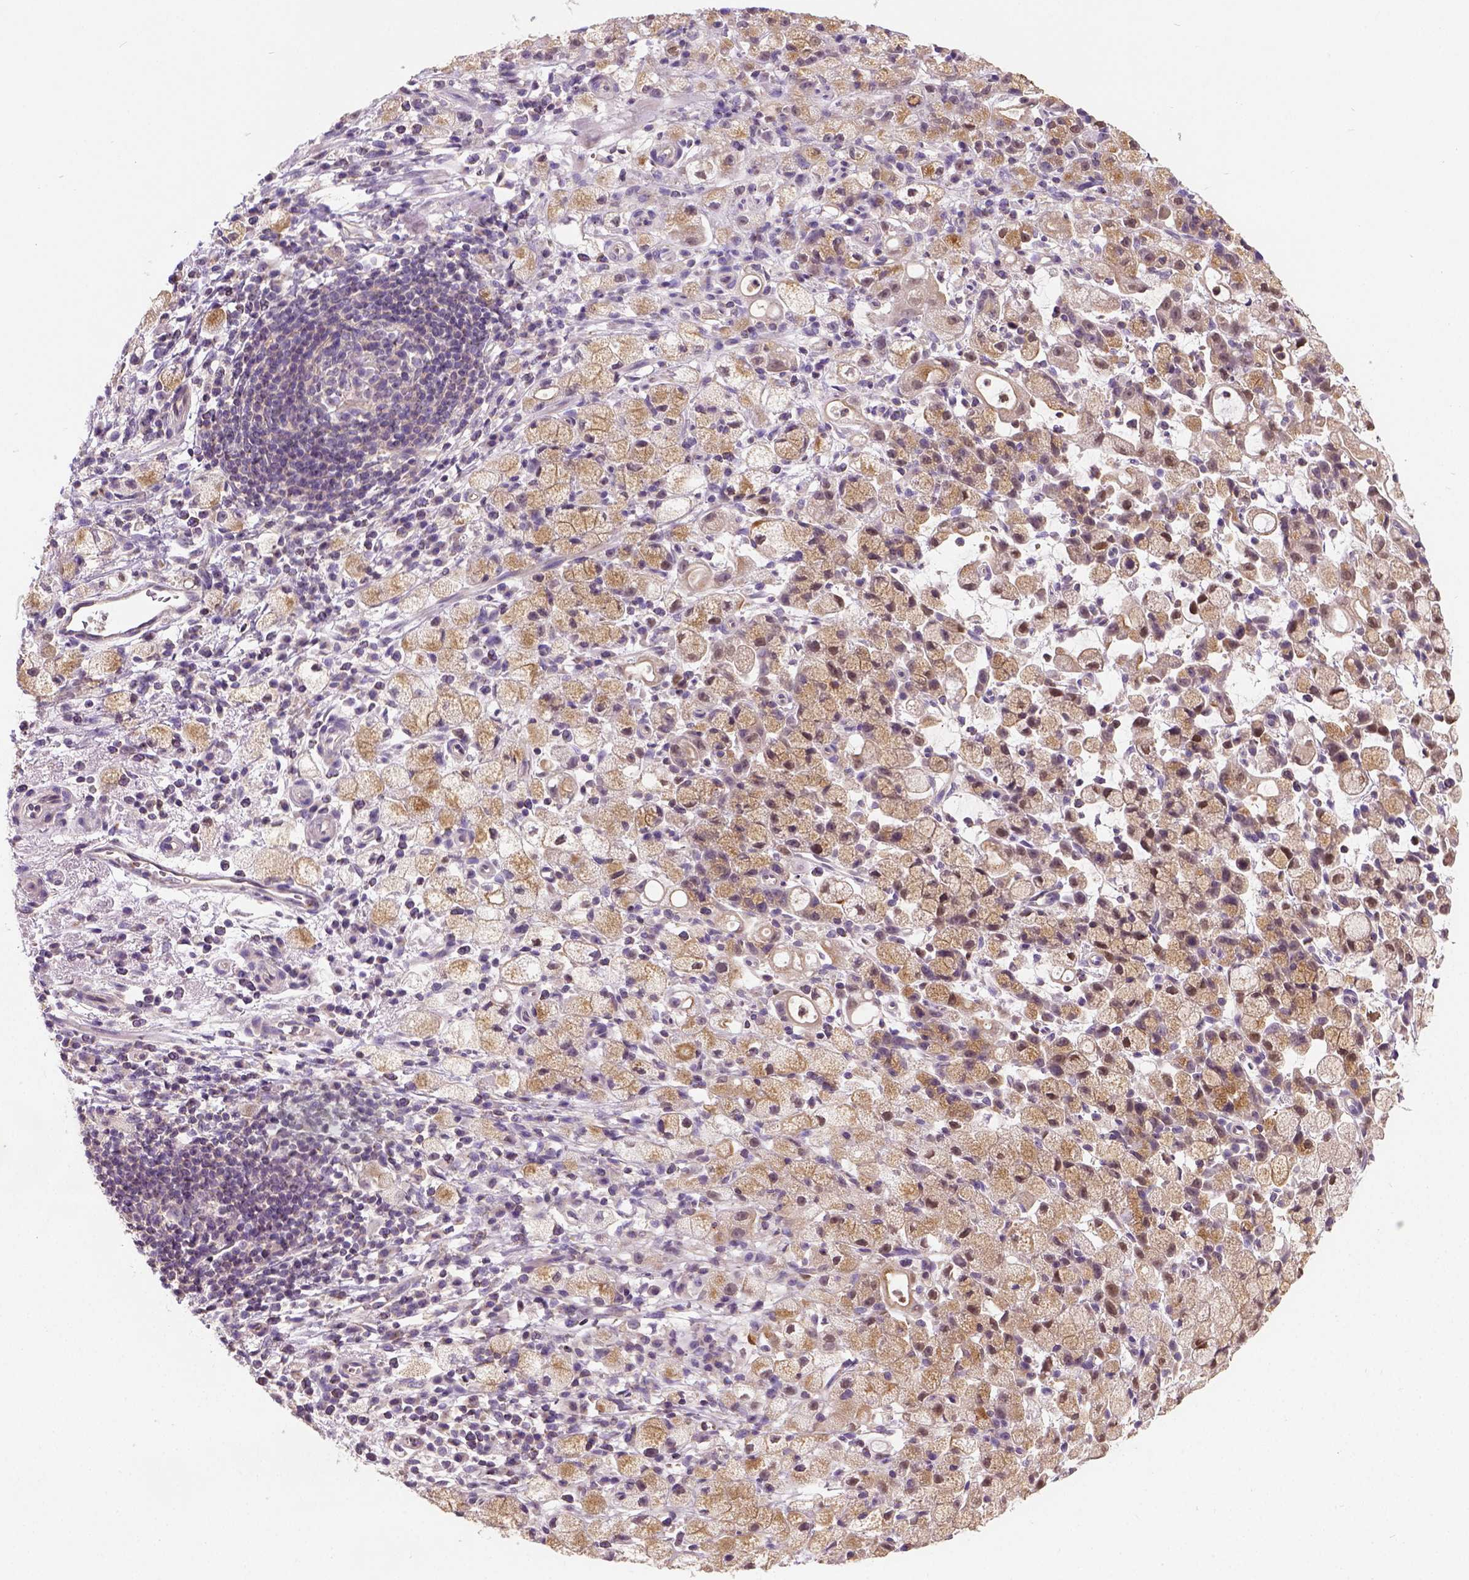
{"staining": {"intensity": "moderate", "quantity": "25%-75%", "location": "cytoplasmic/membranous,nuclear"}, "tissue": "stomach cancer", "cell_type": "Tumor cells", "image_type": "cancer", "snomed": [{"axis": "morphology", "description": "Adenocarcinoma, NOS"}, {"axis": "topography", "description": "Stomach"}], "caption": "Moderate cytoplasmic/membranous and nuclear protein positivity is present in approximately 25%-75% of tumor cells in stomach cancer (adenocarcinoma).", "gene": "CRACR2A", "patient": {"sex": "male", "age": 58}}